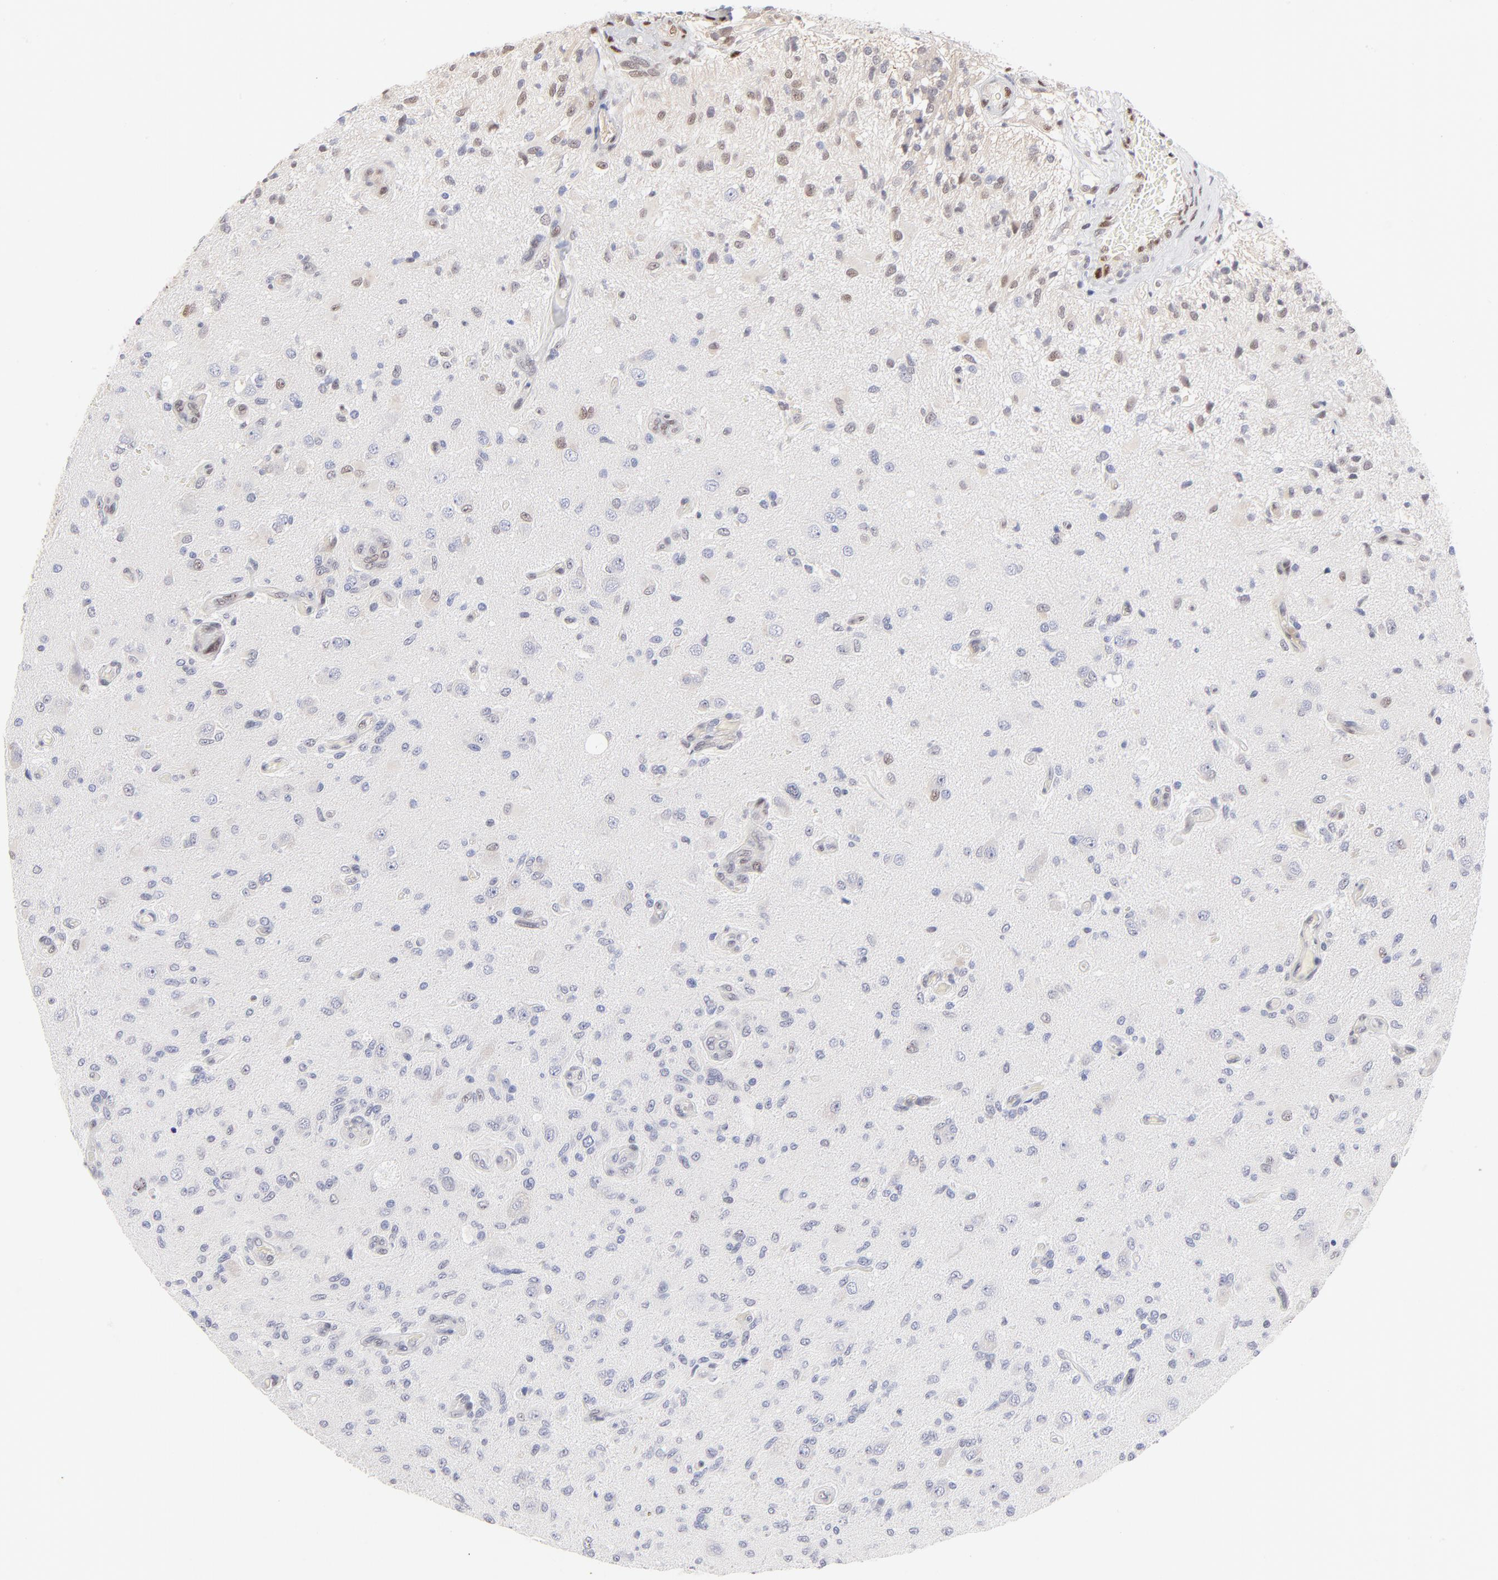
{"staining": {"intensity": "moderate", "quantity": "<25%", "location": "nuclear"}, "tissue": "glioma", "cell_type": "Tumor cells", "image_type": "cancer", "snomed": [{"axis": "morphology", "description": "Normal tissue, NOS"}, {"axis": "morphology", "description": "Glioma, malignant, High grade"}, {"axis": "topography", "description": "Cerebral cortex"}], "caption": "Glioma stained with immunohistochemistry (IHC) reveals moderate nuclear positivity in about <25% of tumor cells.", "gene": "STAT3", "patient": {"sex": "male", "age": 77}}